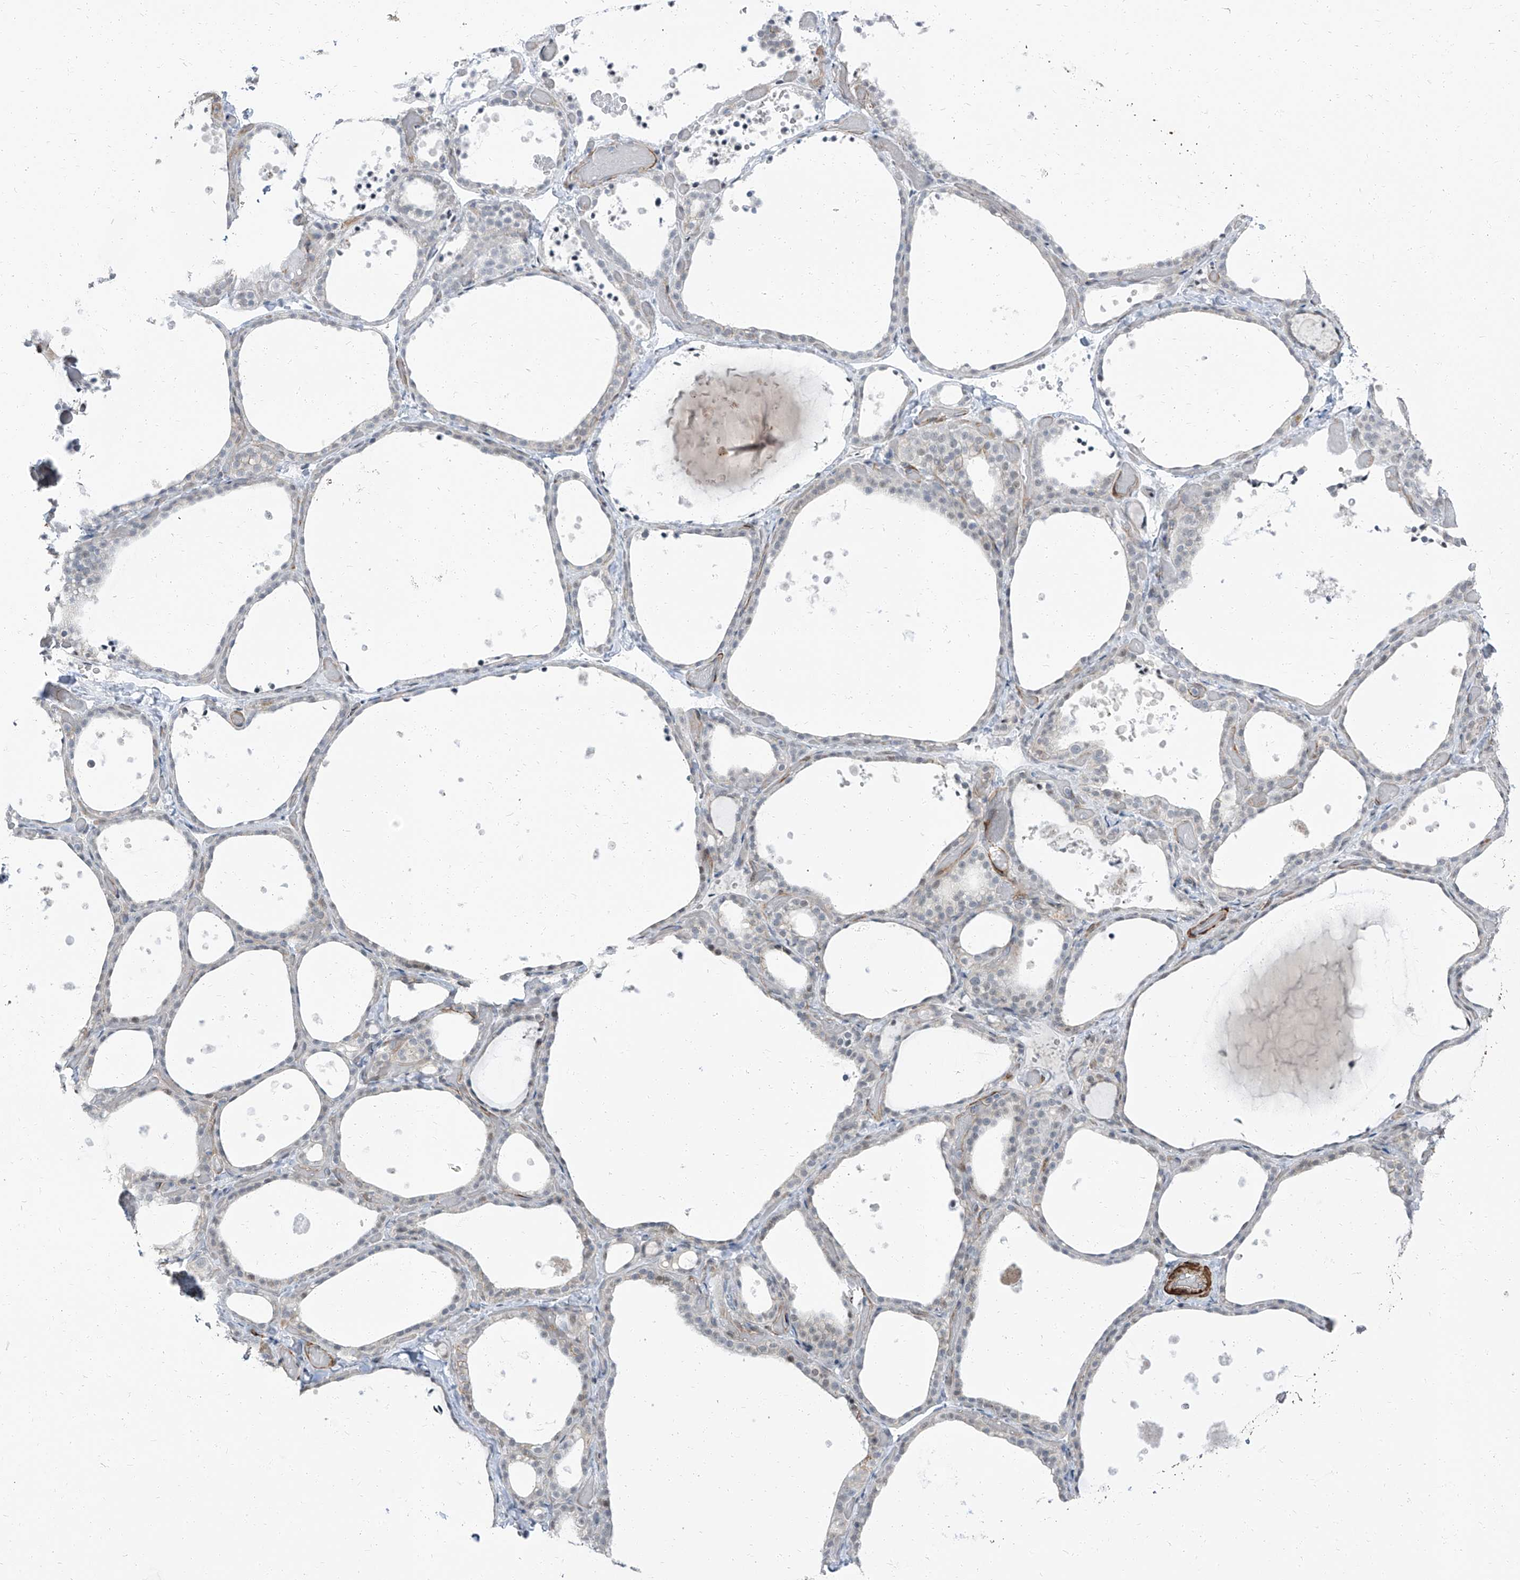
{"staining": {"intensity": "weak", "quantity": "<25%", "location": "cytoplasmic/membranous"}, "tissue": "thyroid gland", "cell_type": "Glandular cells", "image_type": "normal", "snomed": [{"axis": "morphology", "description": "Normal tissue, NOS"}, {"axis": "topography", "description": "Thyroid gland"}], "caption": "DAB (3,3'-diaminobenzidine) immunohistochemical staining of unremarkable human thyroid gland demonstrates no significant positivity in glandular cells. The staining is performed using DAB (3,3'-diaminobenzidine) brown chromogen with nuclei counter-stained in using hematoxylin.", "gene": "TXLNB", "patient": {"sex": "female", "age": 44}}